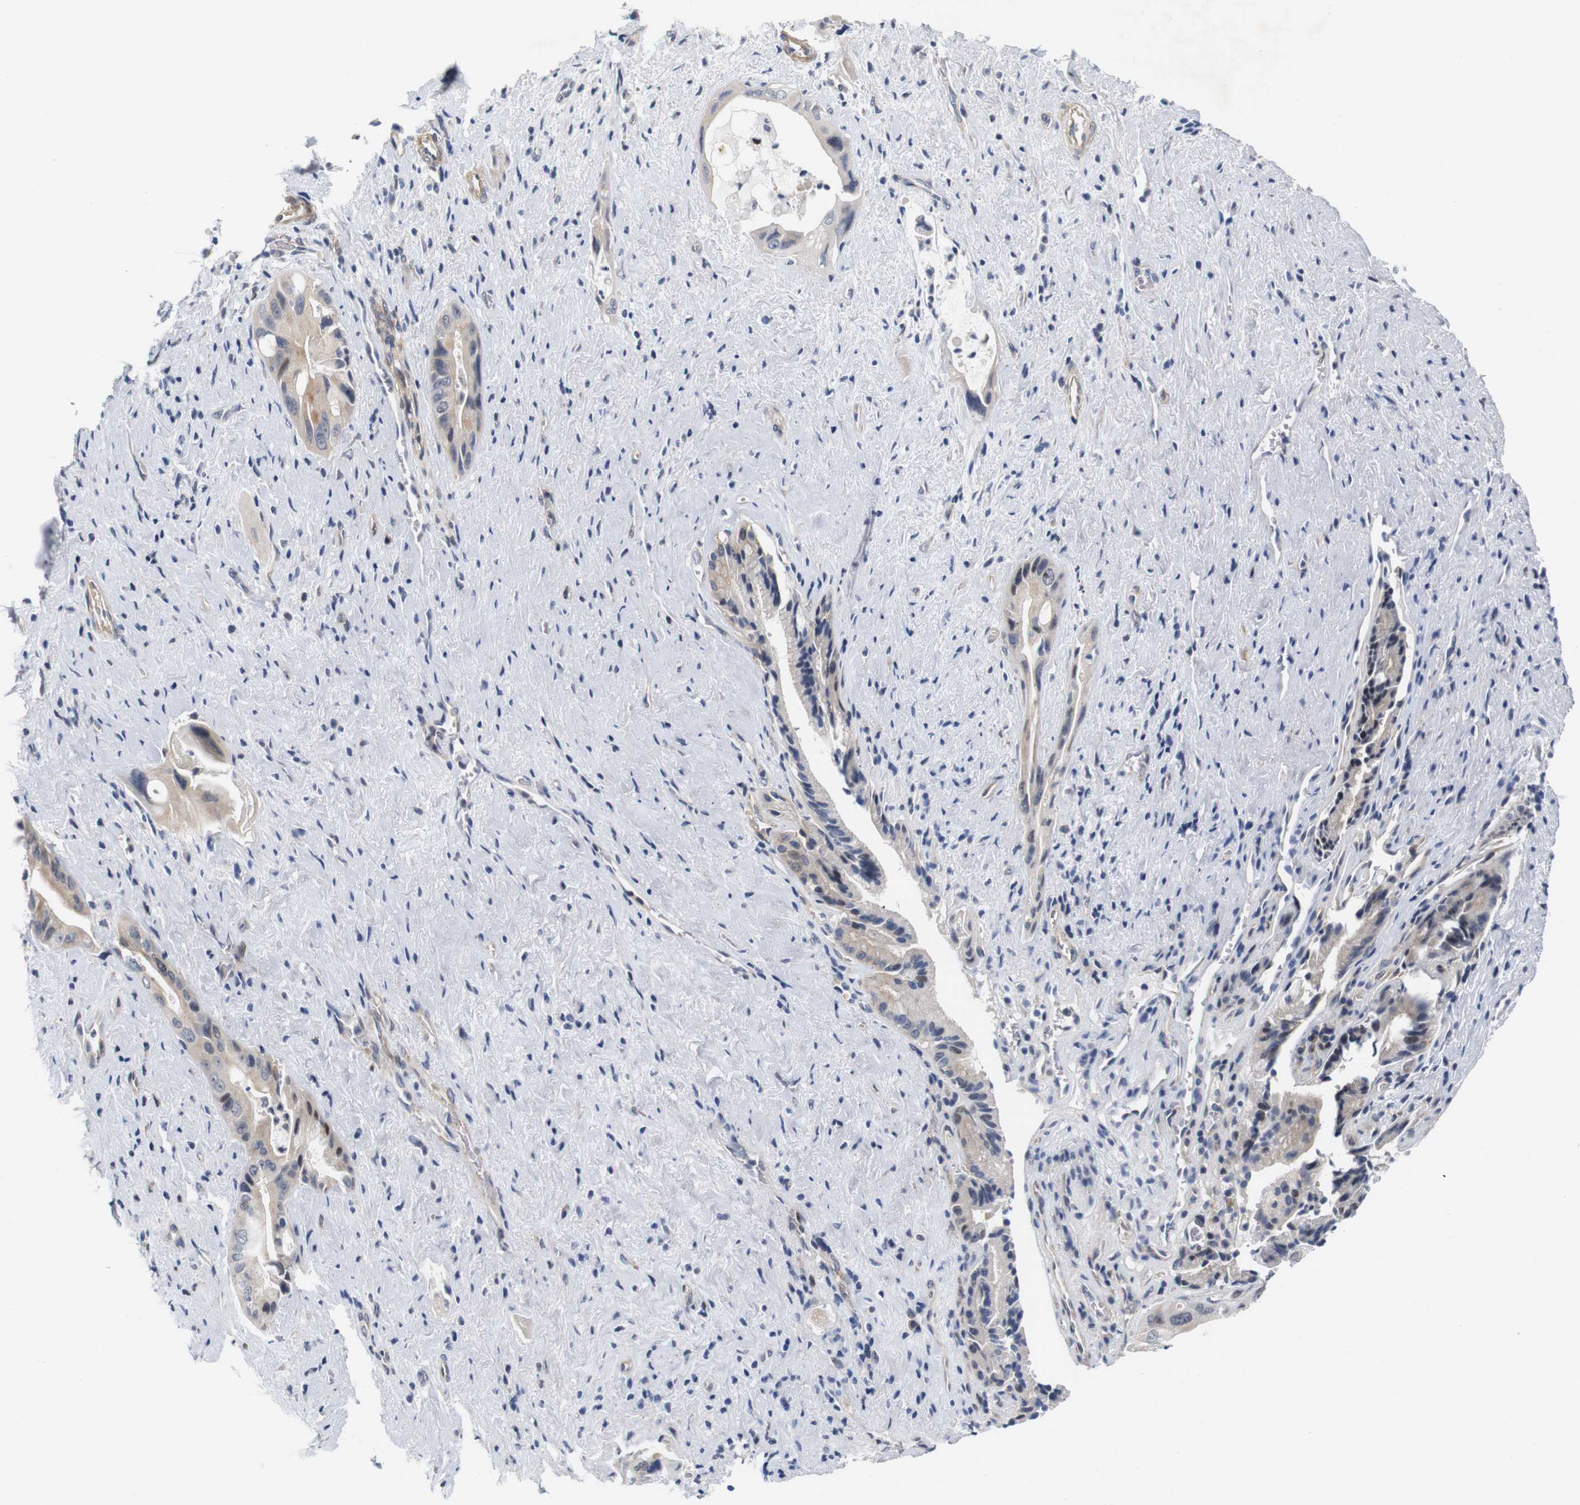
{"staining": {"intensity": "moderate", "quantity": "25%-75%", "location": "cytoplasmic/membranous,nuclear"}, "tissue": "pancreatic cancer", "cell_type": "Tumor cells", "image_type": "cancer", "snomed": [{"axis": "morphology", "description": "Adenocarcinoma, NOS"}, {"axis": "topography", "description": "Pancreas"}], "caption": "Immunohistochemical staining of adenocarcinoma (pancreatic) reveals moderate cytoplasmic/membranous and nuclear protein expression in approximately 25%-75% of tumor cells. (IHC, brightfield microscopy, high magnification).", "gene": "CYB561", "patient": {"sex": "male", "age": 77}}